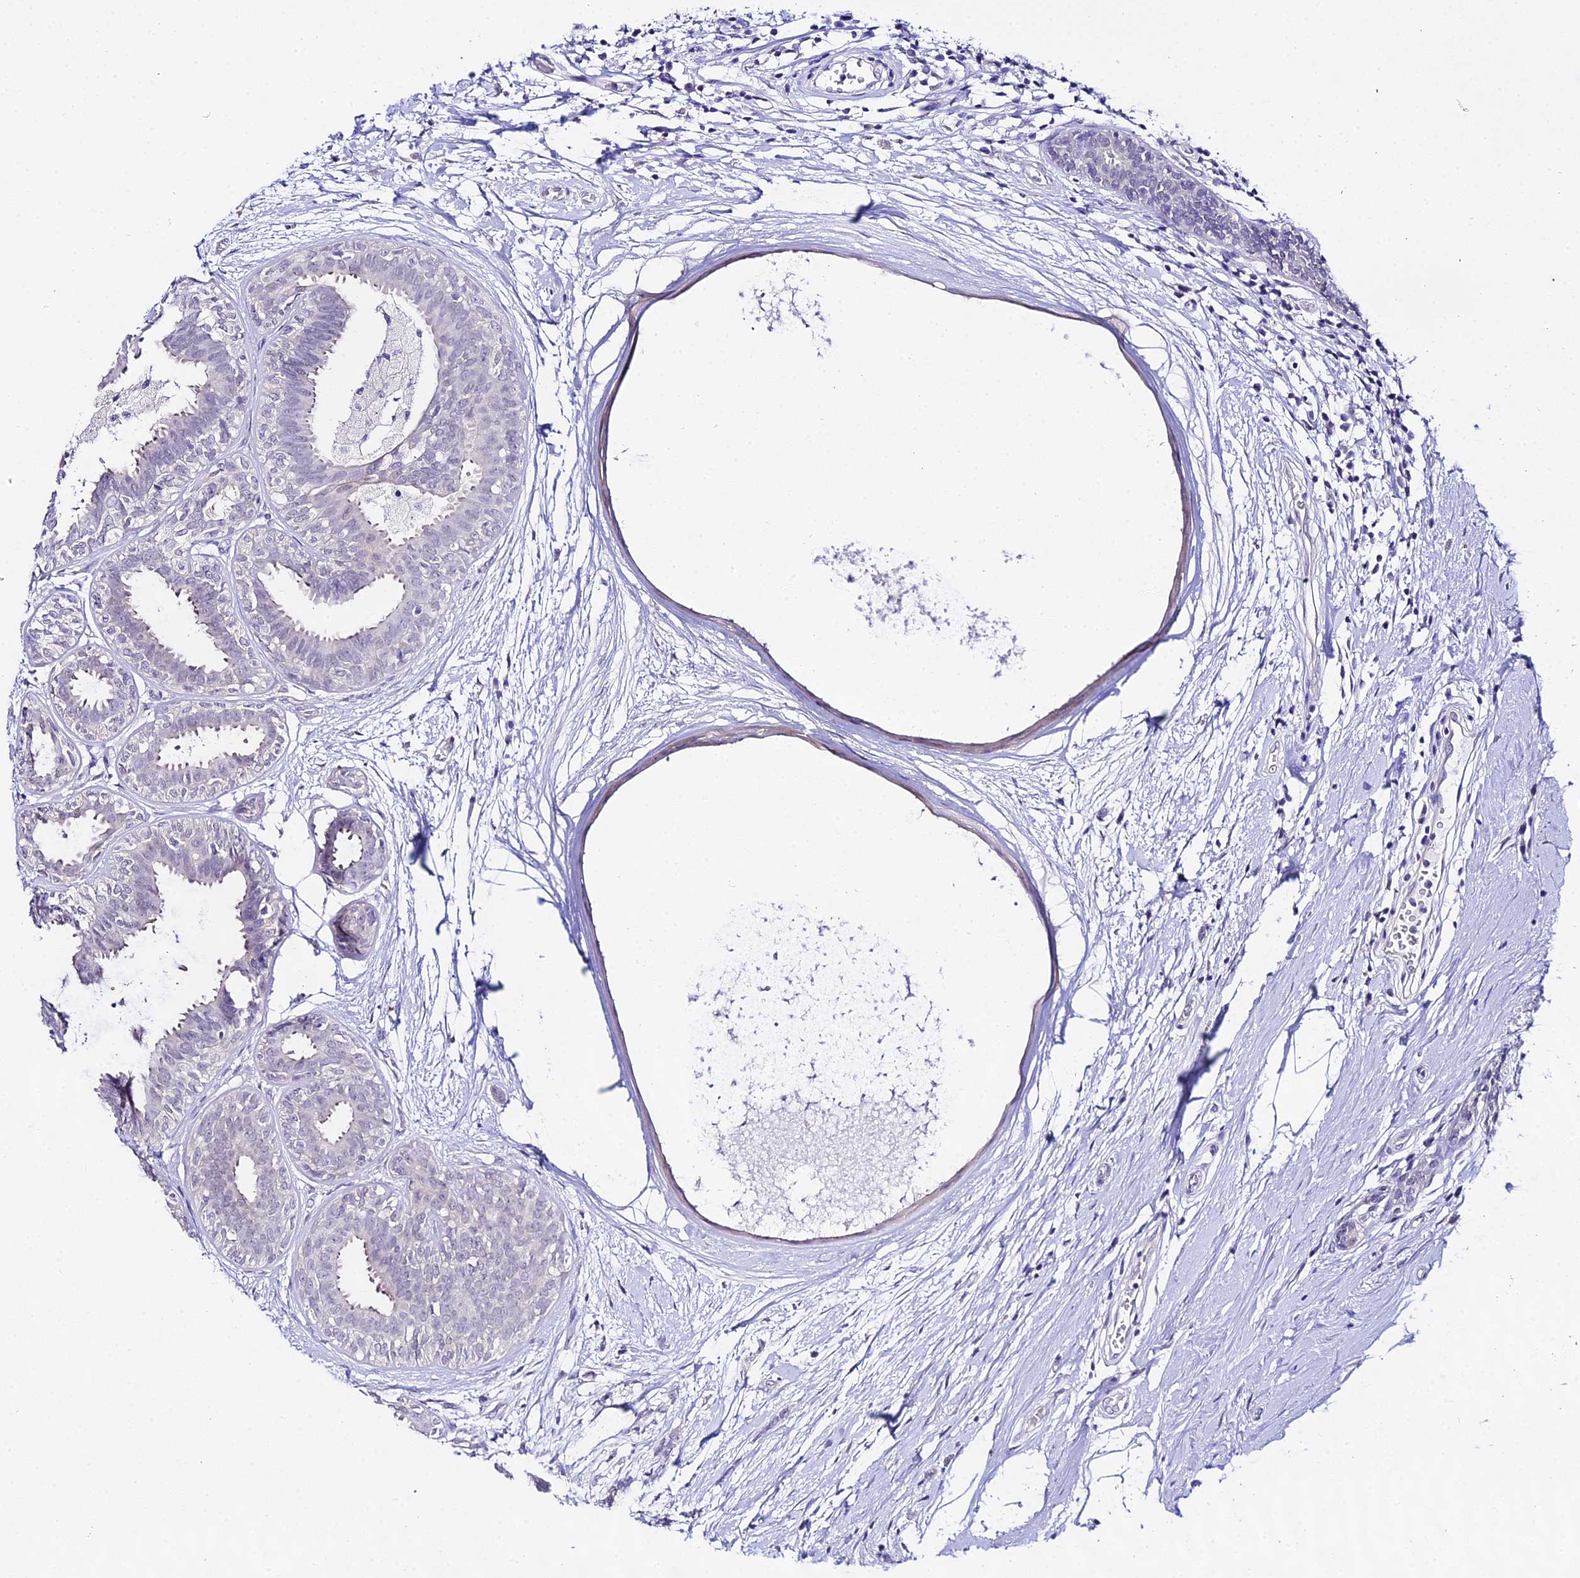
{"staining": {"intensity": "negative", "quantity": "none", "location": "none"}, "tissue": "breast cancer", "cell_type": "Tumor cells", "image_type": "cancer", "snomed": [{"axis": "morphology", "description": "Lobular carcinoma"}, {"axis": "topography", "description": "Breast"}], "caption": "Protein analysis of breast lobular carcinoma exhibits no significant positivity in tumor cells.", "gene": "ATG16L2", "patient": {"sex": "female", "age": 58}}